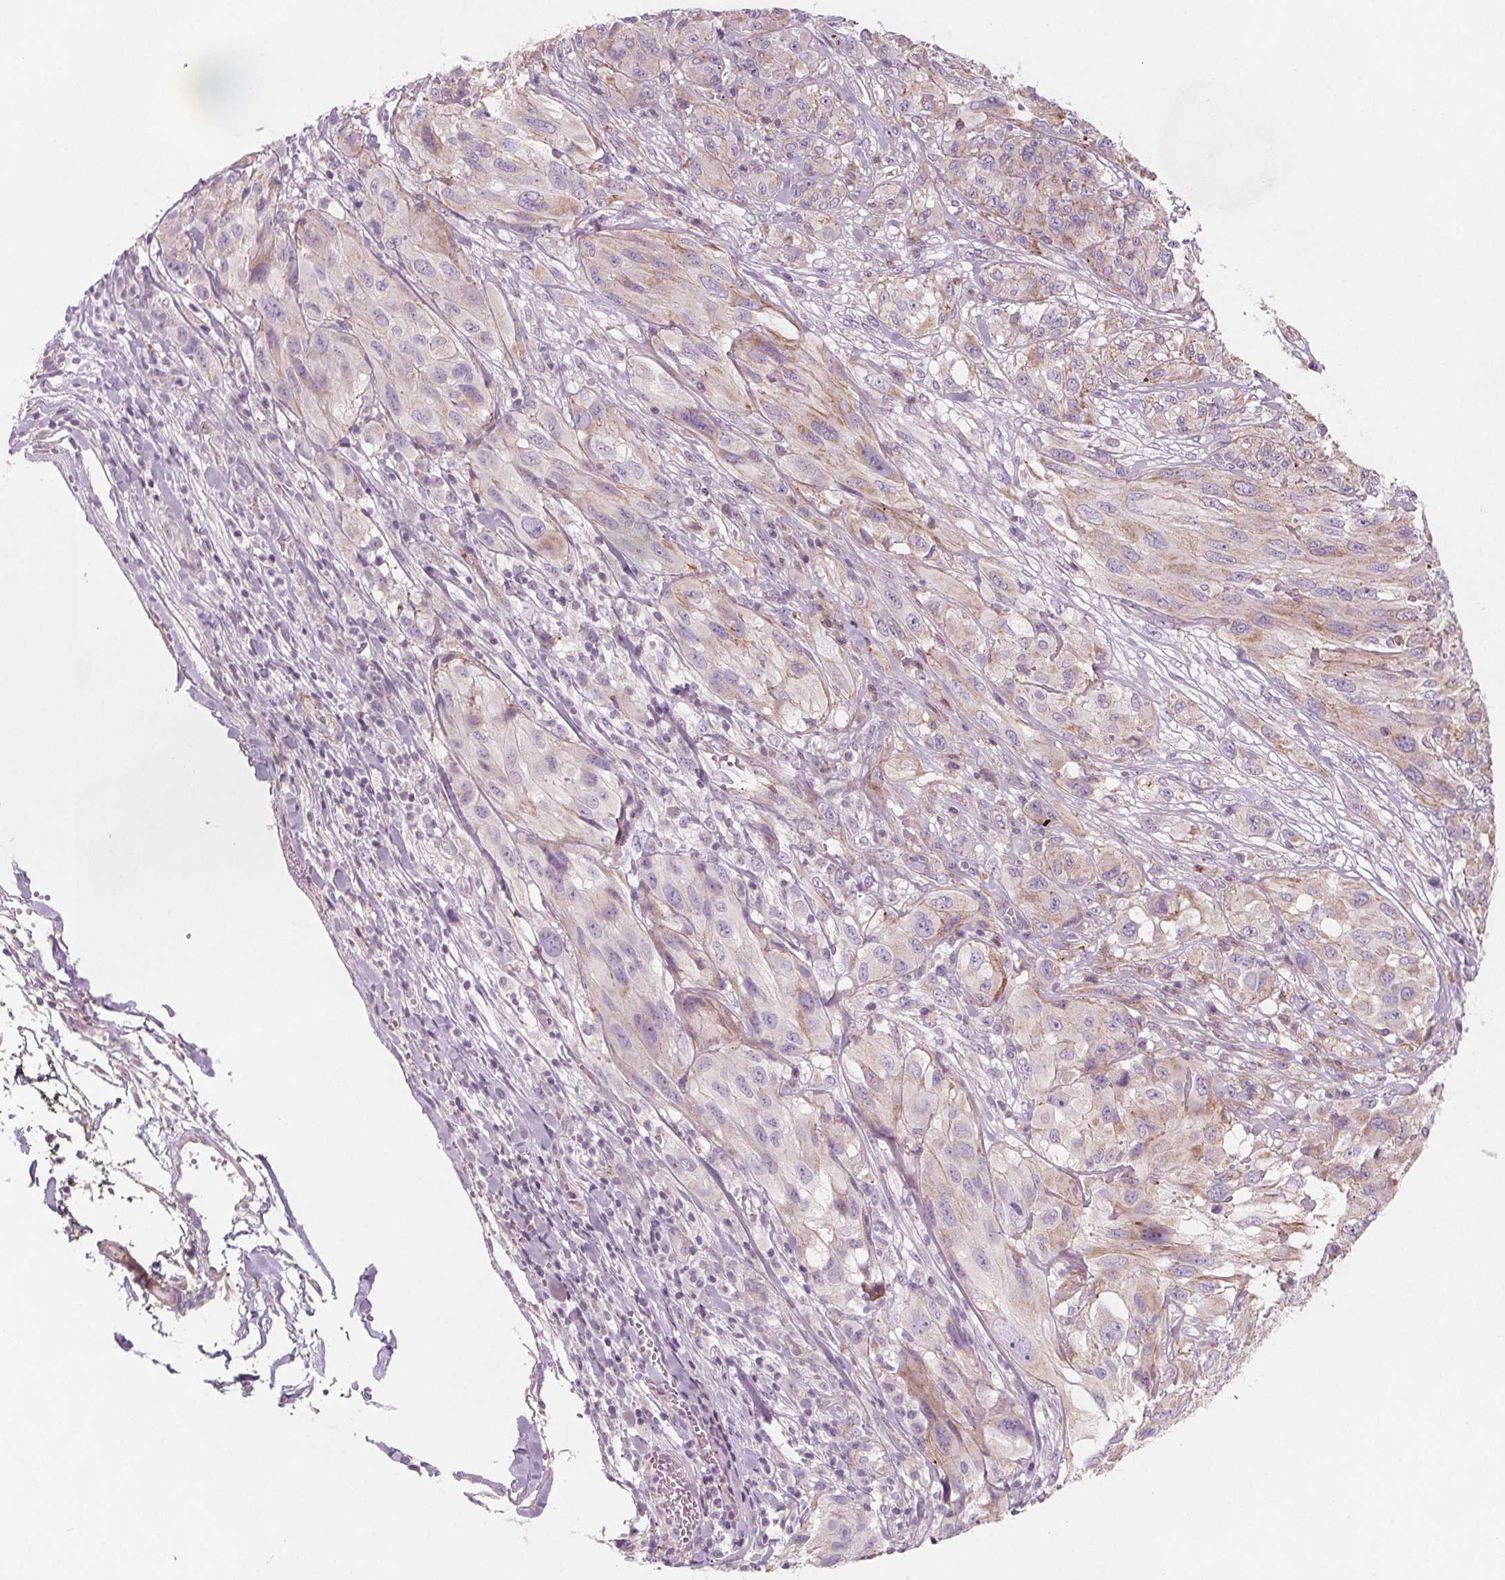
{"staining": {"intensity": "weak", "quantity": "<25%", "location": "cytoplasmic/membranous"}, "tissue": "melanoma", "cell_type": "Tumor cells", "image_type": "cancer", "snomed": [{"axis": "morphology", "description": "Malignant melanoma, NOS"}, {"axis": "topography", "description": "Skin"}], "caption": "This is an immunohistochemistry (IHC) image of malignant melanoma. There is no staining in tumor cells.", "gene": "ADAM33", "patient": {"sex": "female", "age": 91}}